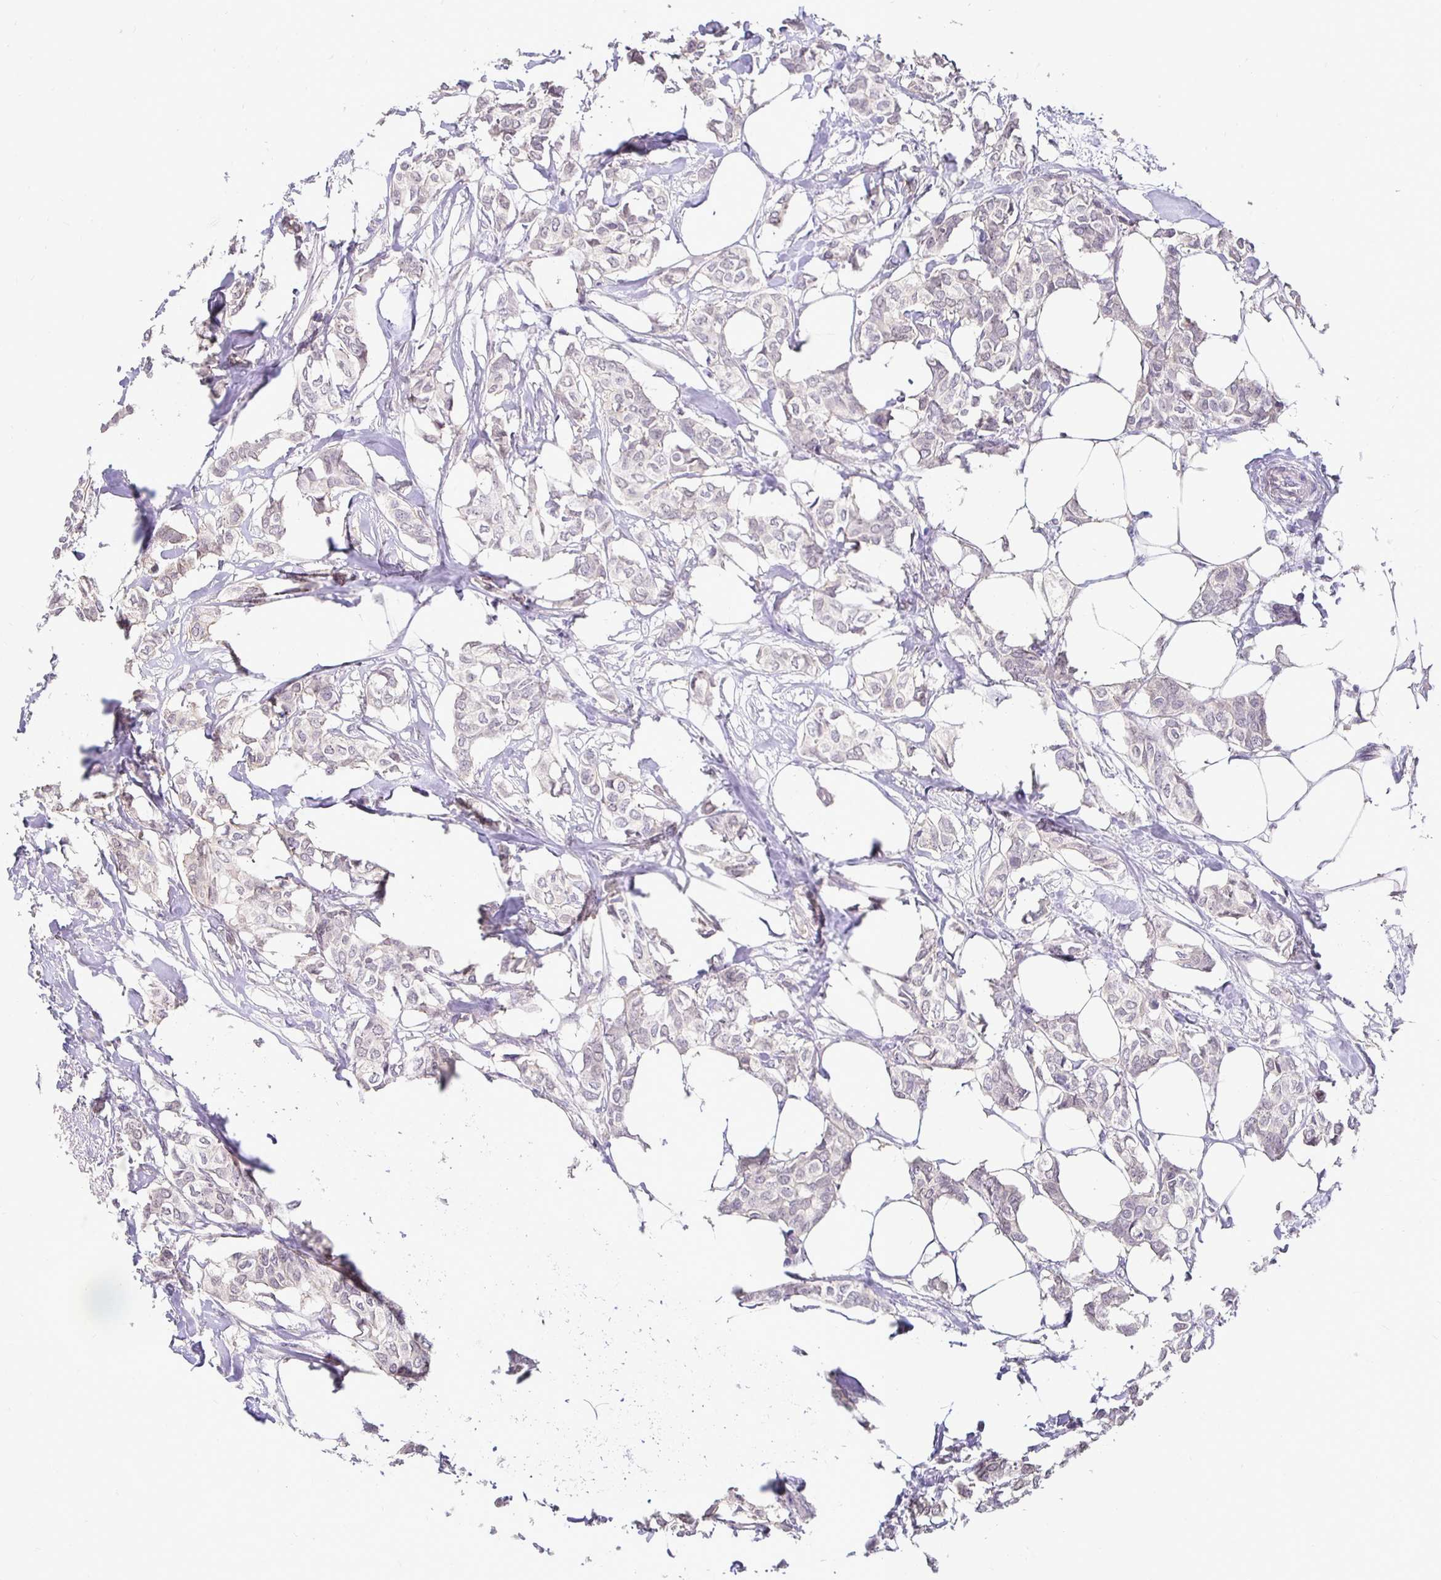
{"staining": {"intensity": "negative", "quantity": "none", "location": "none"}, "tissue": "breast cancer", "cell_type": "Tumor cells", "image_type": "cancer", "snomed": [{"axis": "morphology", "description": "Duct carcinoma"}, {"axis": "topography", "description": "Breast"}], "caption": "The photomicrograph reveals no significant positivity in tumor cells of breast cancer.", "gene": "SLC9A1", "patient": {"sex": "female", "age": 62}}